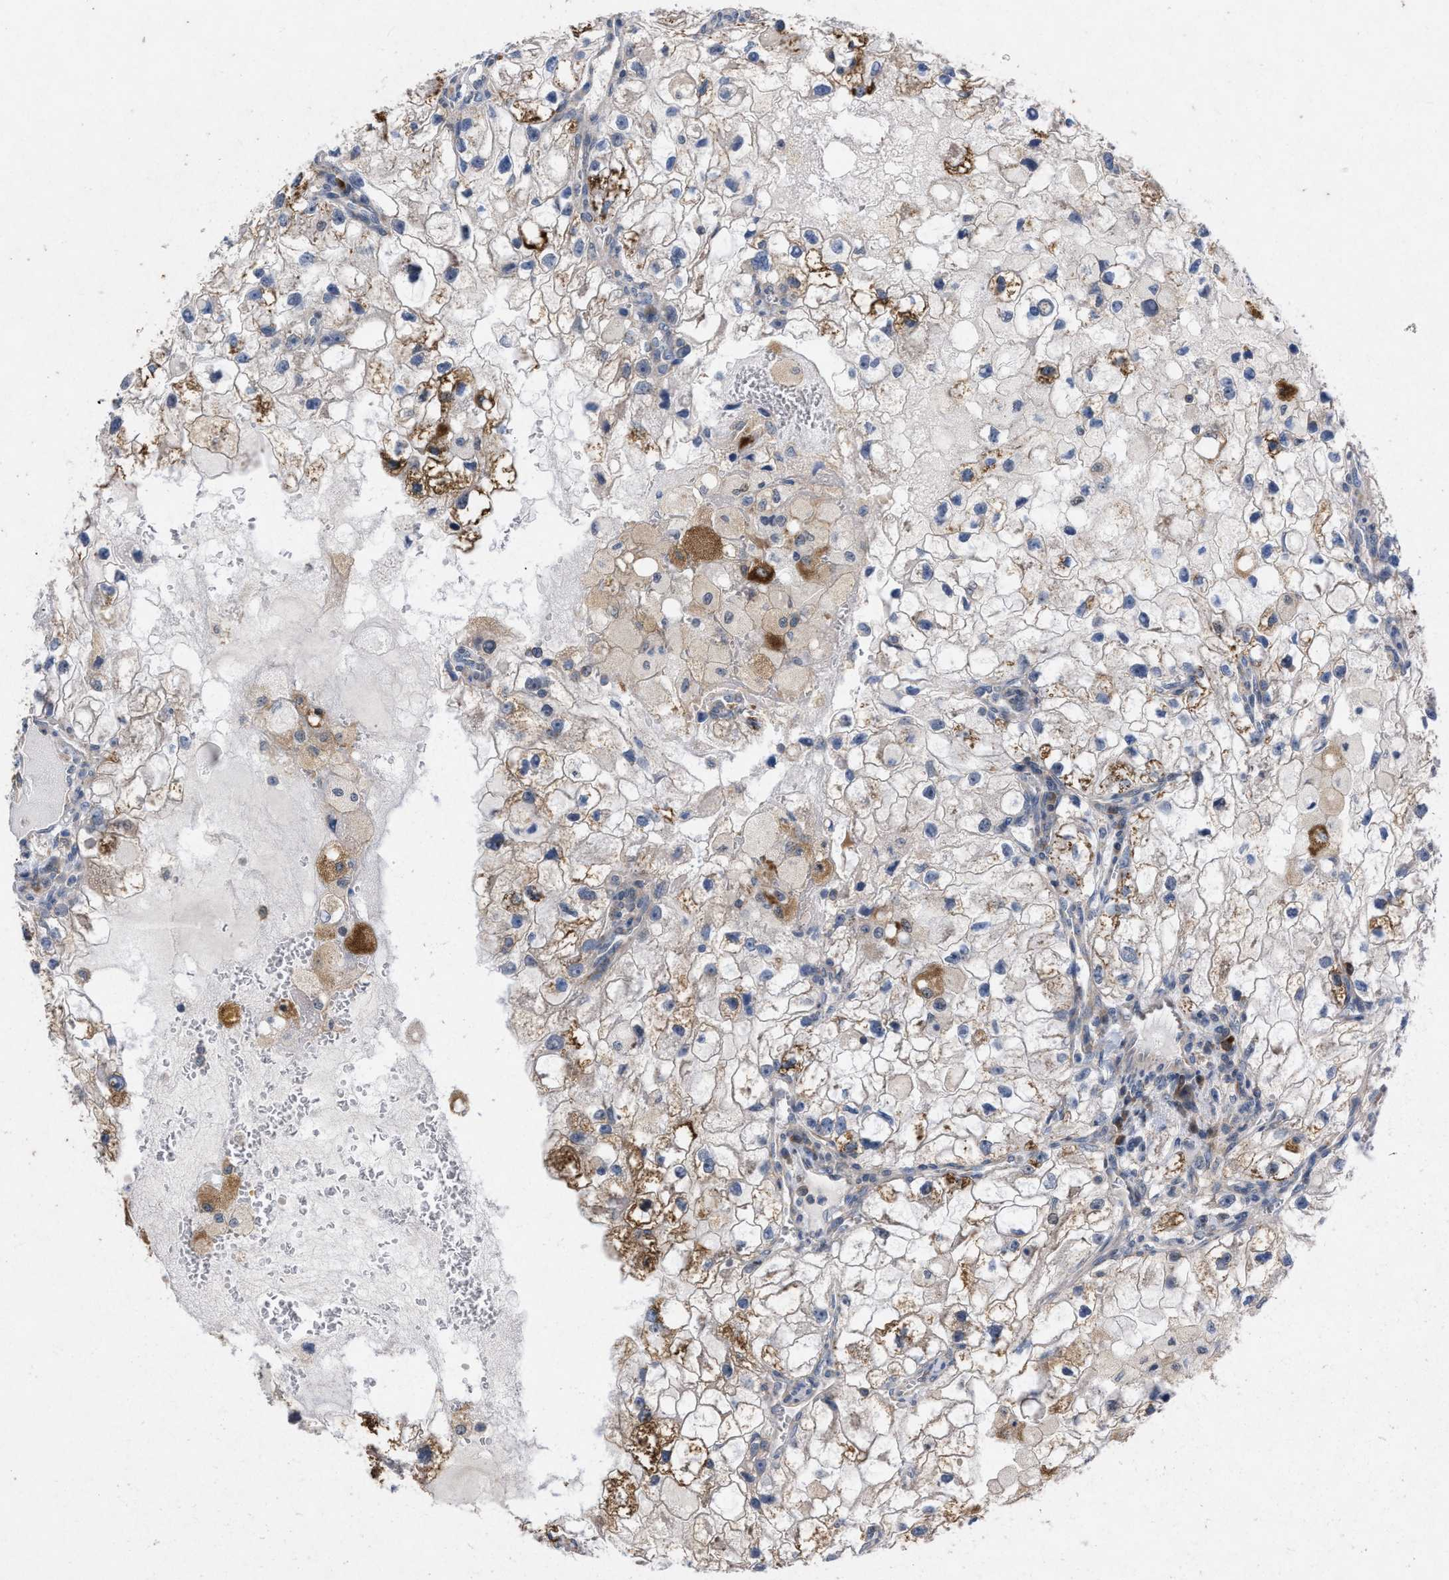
{"staining": {"intensity": "moderate", "quantity": "25%-75%", "location": "cytoplasmic/membranous"}, "tissue": "renal cancer", "cell_type": "Tumor cells", "image_type": "cancer", "snomed": [{"axis": "morphology", "description": "Adenocarcinoma, NOS"}, {"axis": "topography", "description": "Kidney"}], "caption": "Protein staining of renal adenocarcinoma tissue reveals moderate cytoplasmic/membranous positivity in approximately 25%-75% of tumor cells. The protein of interest is stained brown, and the nuclei are stained in blue (DAB (3,3'-diaminobenzidine) IHC with brightfield microscopy, high magnification).", "gene": "TMEM131", "patient": {"sex": "female", "age": 70}}